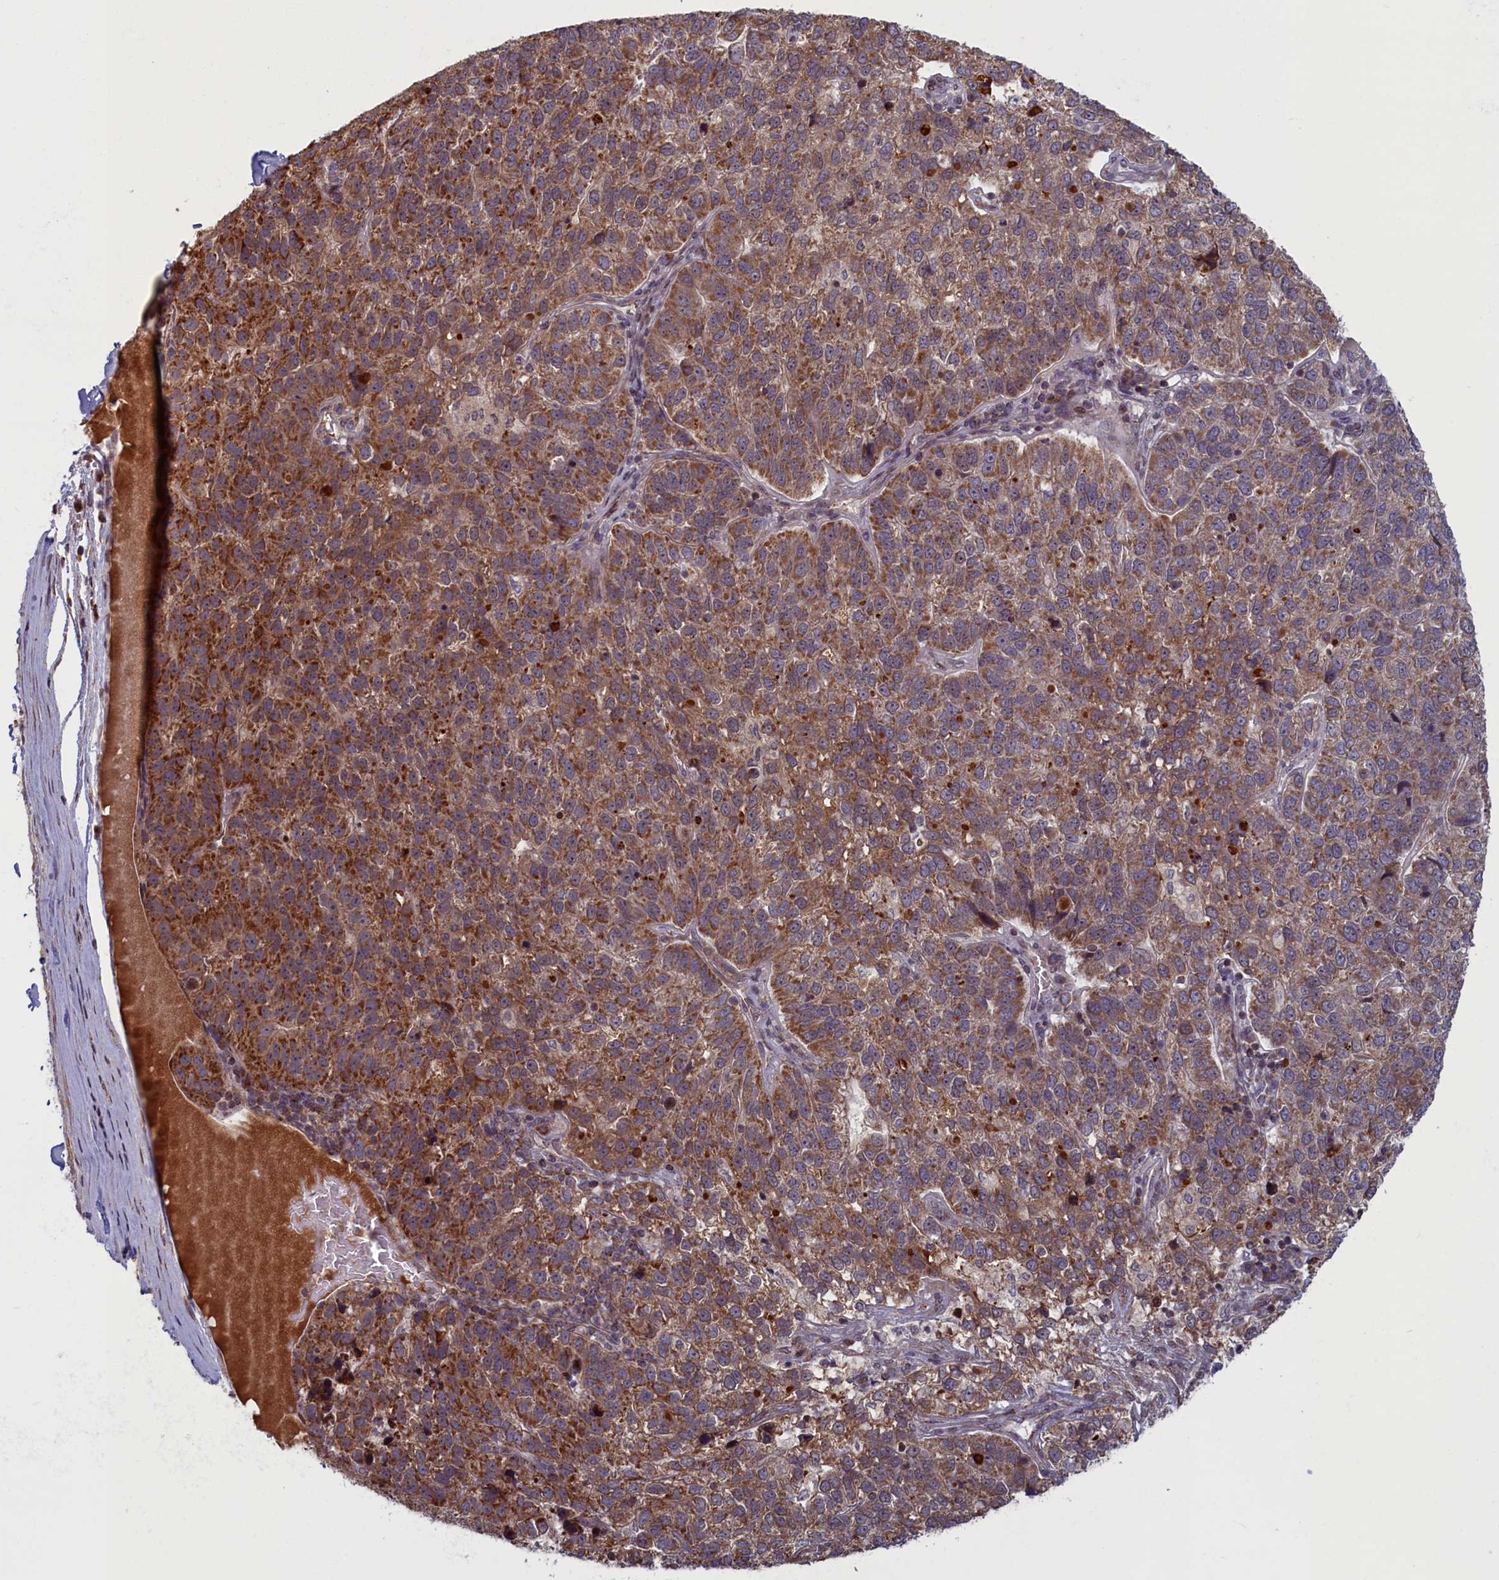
{"staining": {"intensity": "moderate", "quantity": ">75%", "location": "cytoplasmic/membranous,nuclear"}, "tissue": "pancreatic cancer", "cell_type": "Tumor cells", "image_type": "cancer", "snomed": [{"axis": "morphology", "description": "Adenocarcinoma, NOS"}, {"axis": "topography", "description": "Pancreas"}], "caption": "Protein staining by immunohistochemistry (IHC) exhibits moderate cytoplasmic/membranous and nuclear expression in approximately >75% of tumor cells in adenocarcinoma (pancreatic). (Stains: DAB in brown, nuclei in blue, Microscopy: brightfield microscopy at high magnification).", "gene": "PLA2G10", "patient": {"sex": "female", "age": 61}}